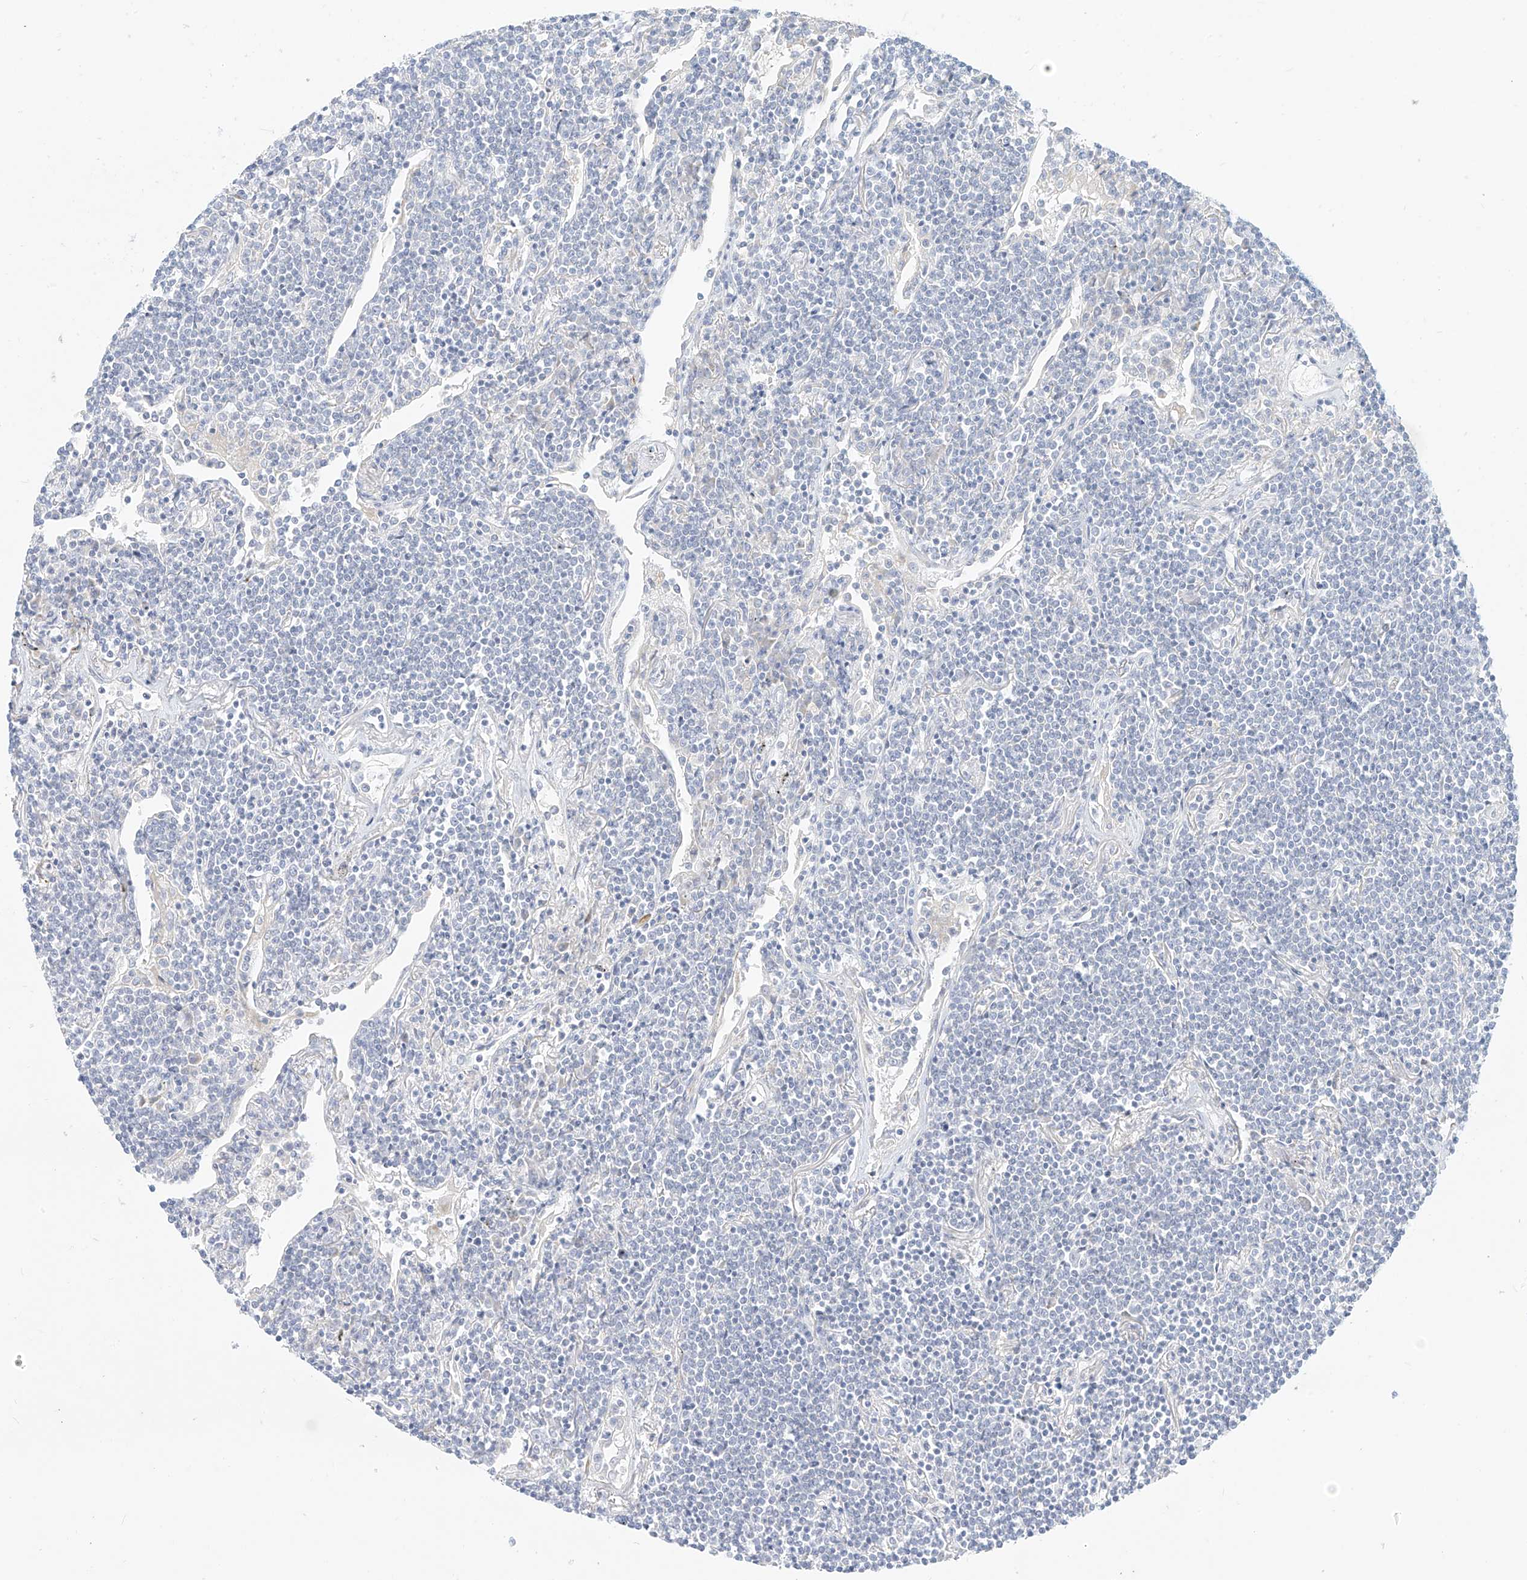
{"staining": {"intensity": "negative", "quantity": "none", "location": "none"}, "tissue": "lymphoma", "cell_type": "Tumor cells", "image_type": "cancer", "snomed": [{"axis": "morphology", "description": "Malignant lymphoma, non-Hodgkin's type, Low grade"}, {"axis": "topography", "description": "Lung"}], "caption": "Tumor cells show no significant staining in lymphoma. (DAB (3,3'-diaminobenzidine) immunohistochemistry visualized using brightfield microscopy, high magnification).", "gene": "ST3GAL5", "patient": {"sex": "female", "age": 71}}